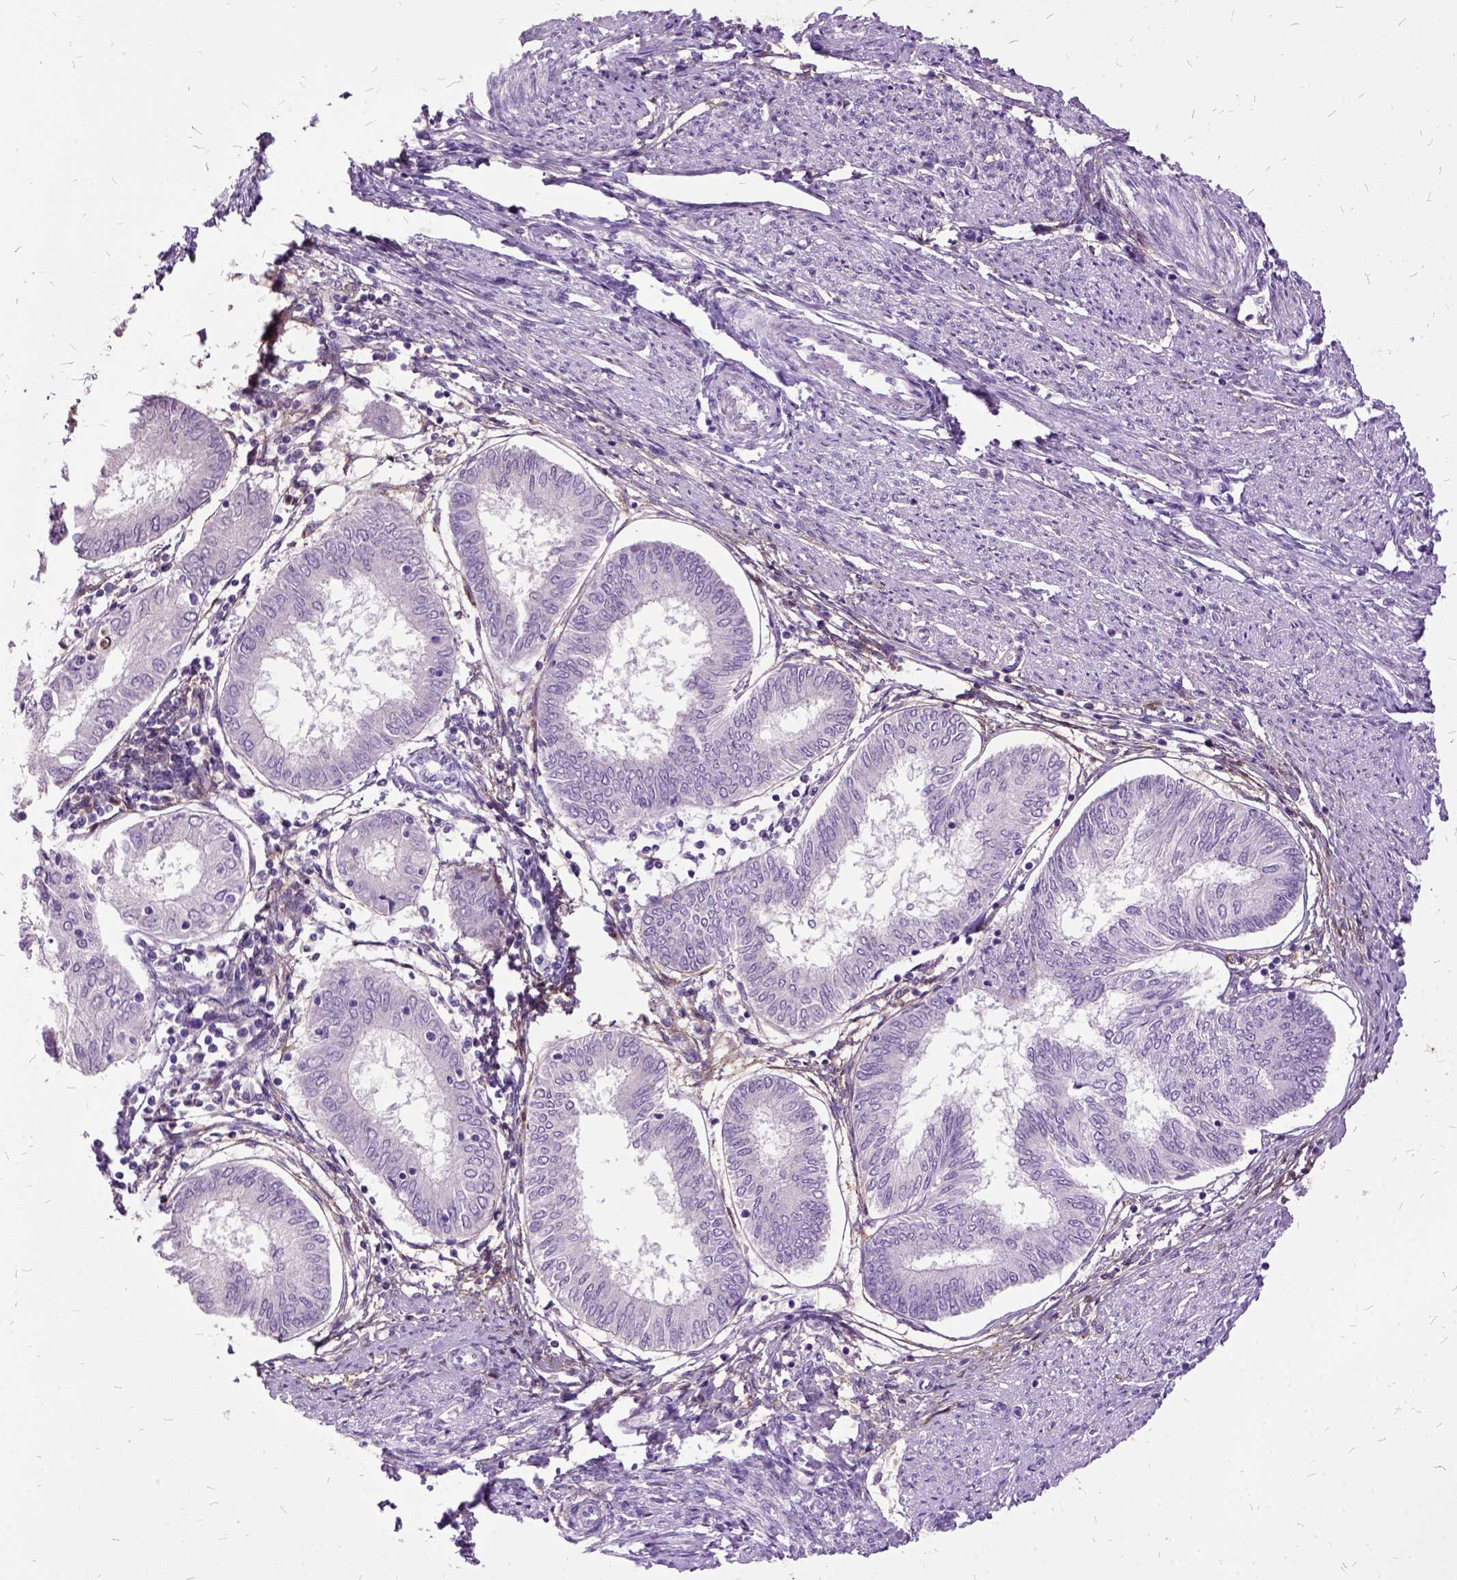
{"staining": {"intensity": "negative", "quantity": "none", "location": "none"}, "tissue": "endometrial cancer", "cell_type": "Tumor cells", "image_type": "cancer", "snomed": [{"axis": "morphology", "description": "Adenocarcinoma, NOS"}, {"axis": "topography", "description": "Endometrium"}], "caption": "This micrograph is of endometrial cancer stained with IHC to label a protein in brown with the nuclei are counter-stained blue. There is no positivity in tumor cells.", "gene": "MME", "patient": {"sex": "female", "age": 68}}